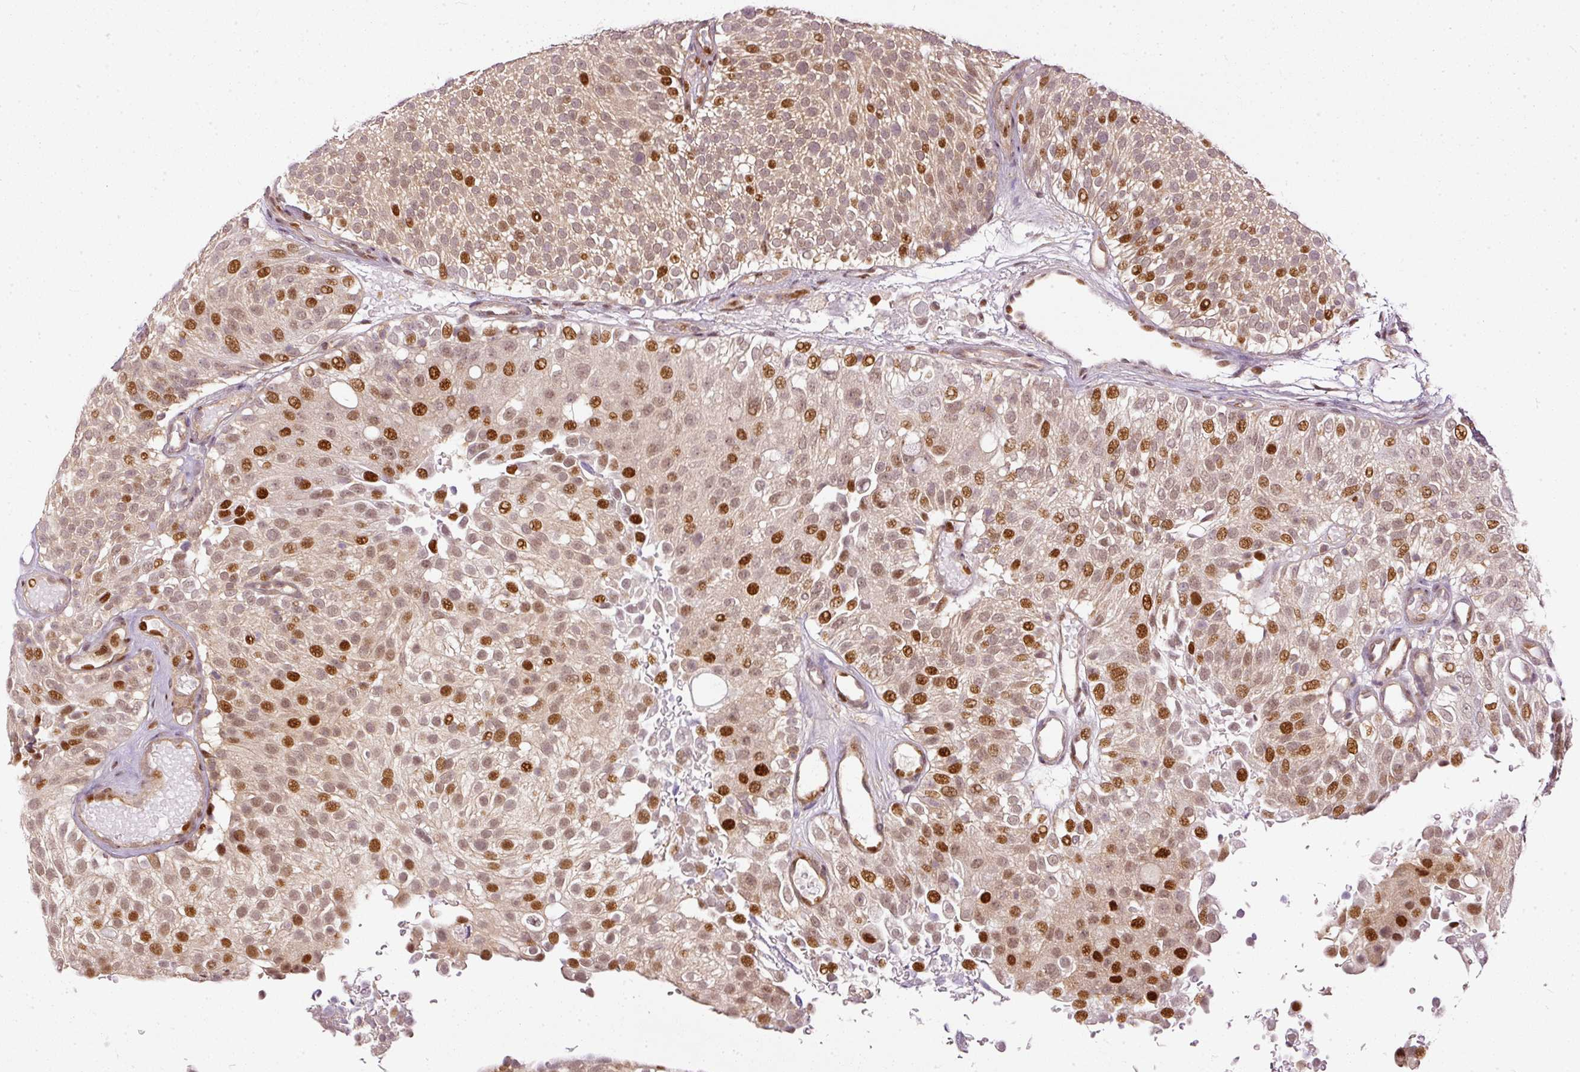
{"staining": {"intensity": "strong", "quantity": "25%-75%", "location": "cytoplasmic/membranous,nuclear"}, "tissue": "urothelial cancer", "cell_type": "Tumor cells", "image_type": "cancer", "snomed": [{"axis": "morphology", "description": "Urothelial carcinoma, Low grade"}, {"axis": "topography", "description": "Urinary bladder"}], "caption": "Low-grade urothelial carcinoma stained for a protein exhibits strong cytoplasmic/membranous and nuclear positivity in tumor cells. The protein of interest is shown in brown color, while the nuclei are stained blue.", "gene": "ZNF778", "patient": {"sex": "male", "age": 78}}